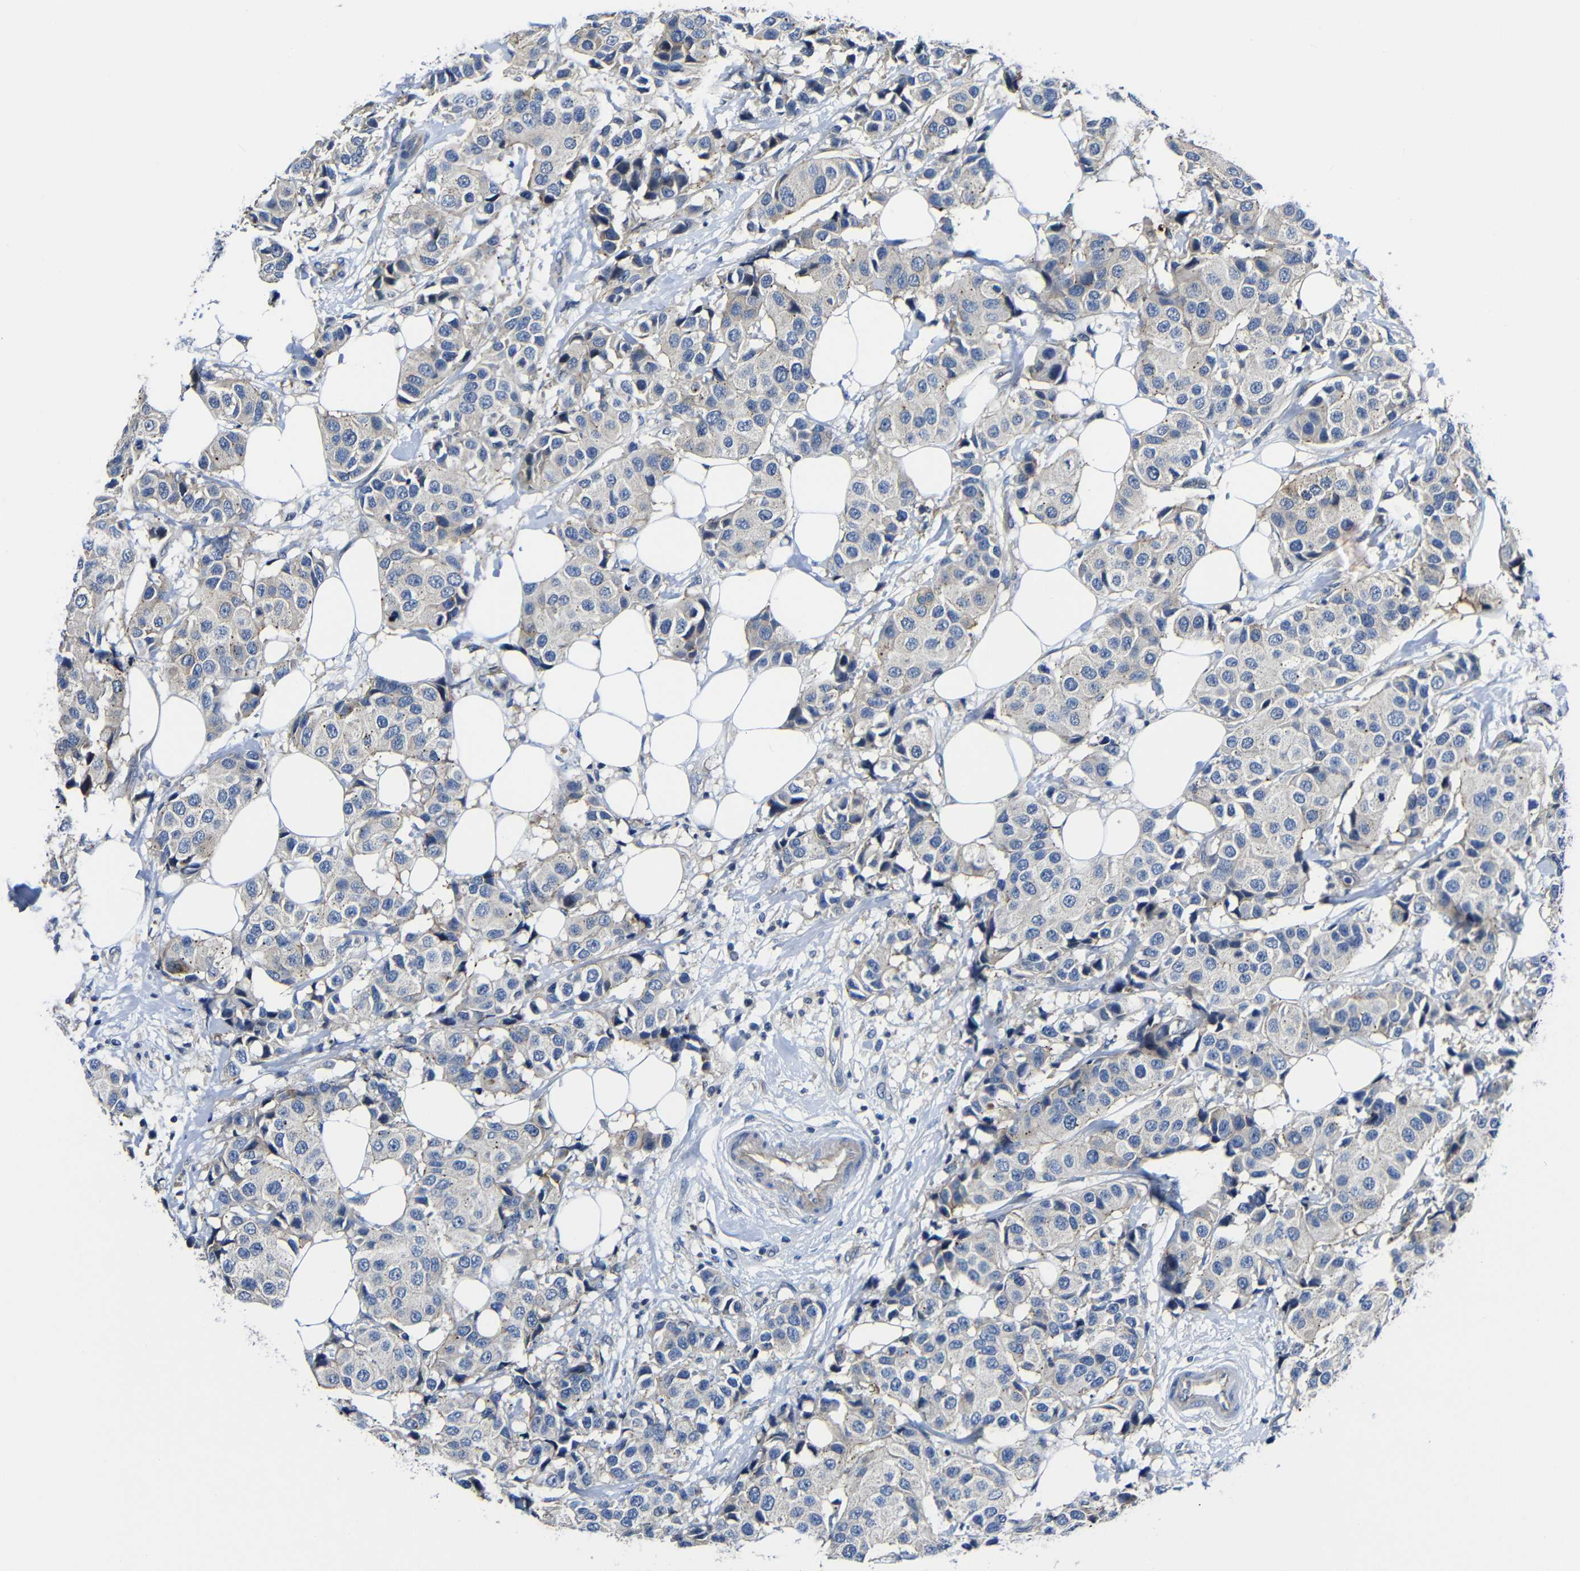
{"staining": {"intensity": "weak", "quantity": "<25%", "location": "cytoplasmic/membranous"}, "tissue": "breast cancer", "cell_type": "Tumor cells", "image_type": "cancer", "snomed": [{"axis": "morphology", "description": "Normal tissue, NOS"}, {"axis": "morphology", "description": "Duct carcinoma"}, {"axis": "topography", "description": "Breast"}], "caption": "IHC of human breast cancer (infiltrating ductal carcinoma) shows no expression in tumor cells.", "gene": "AFDN", "patient": {"sex": "female", "age": 39}}